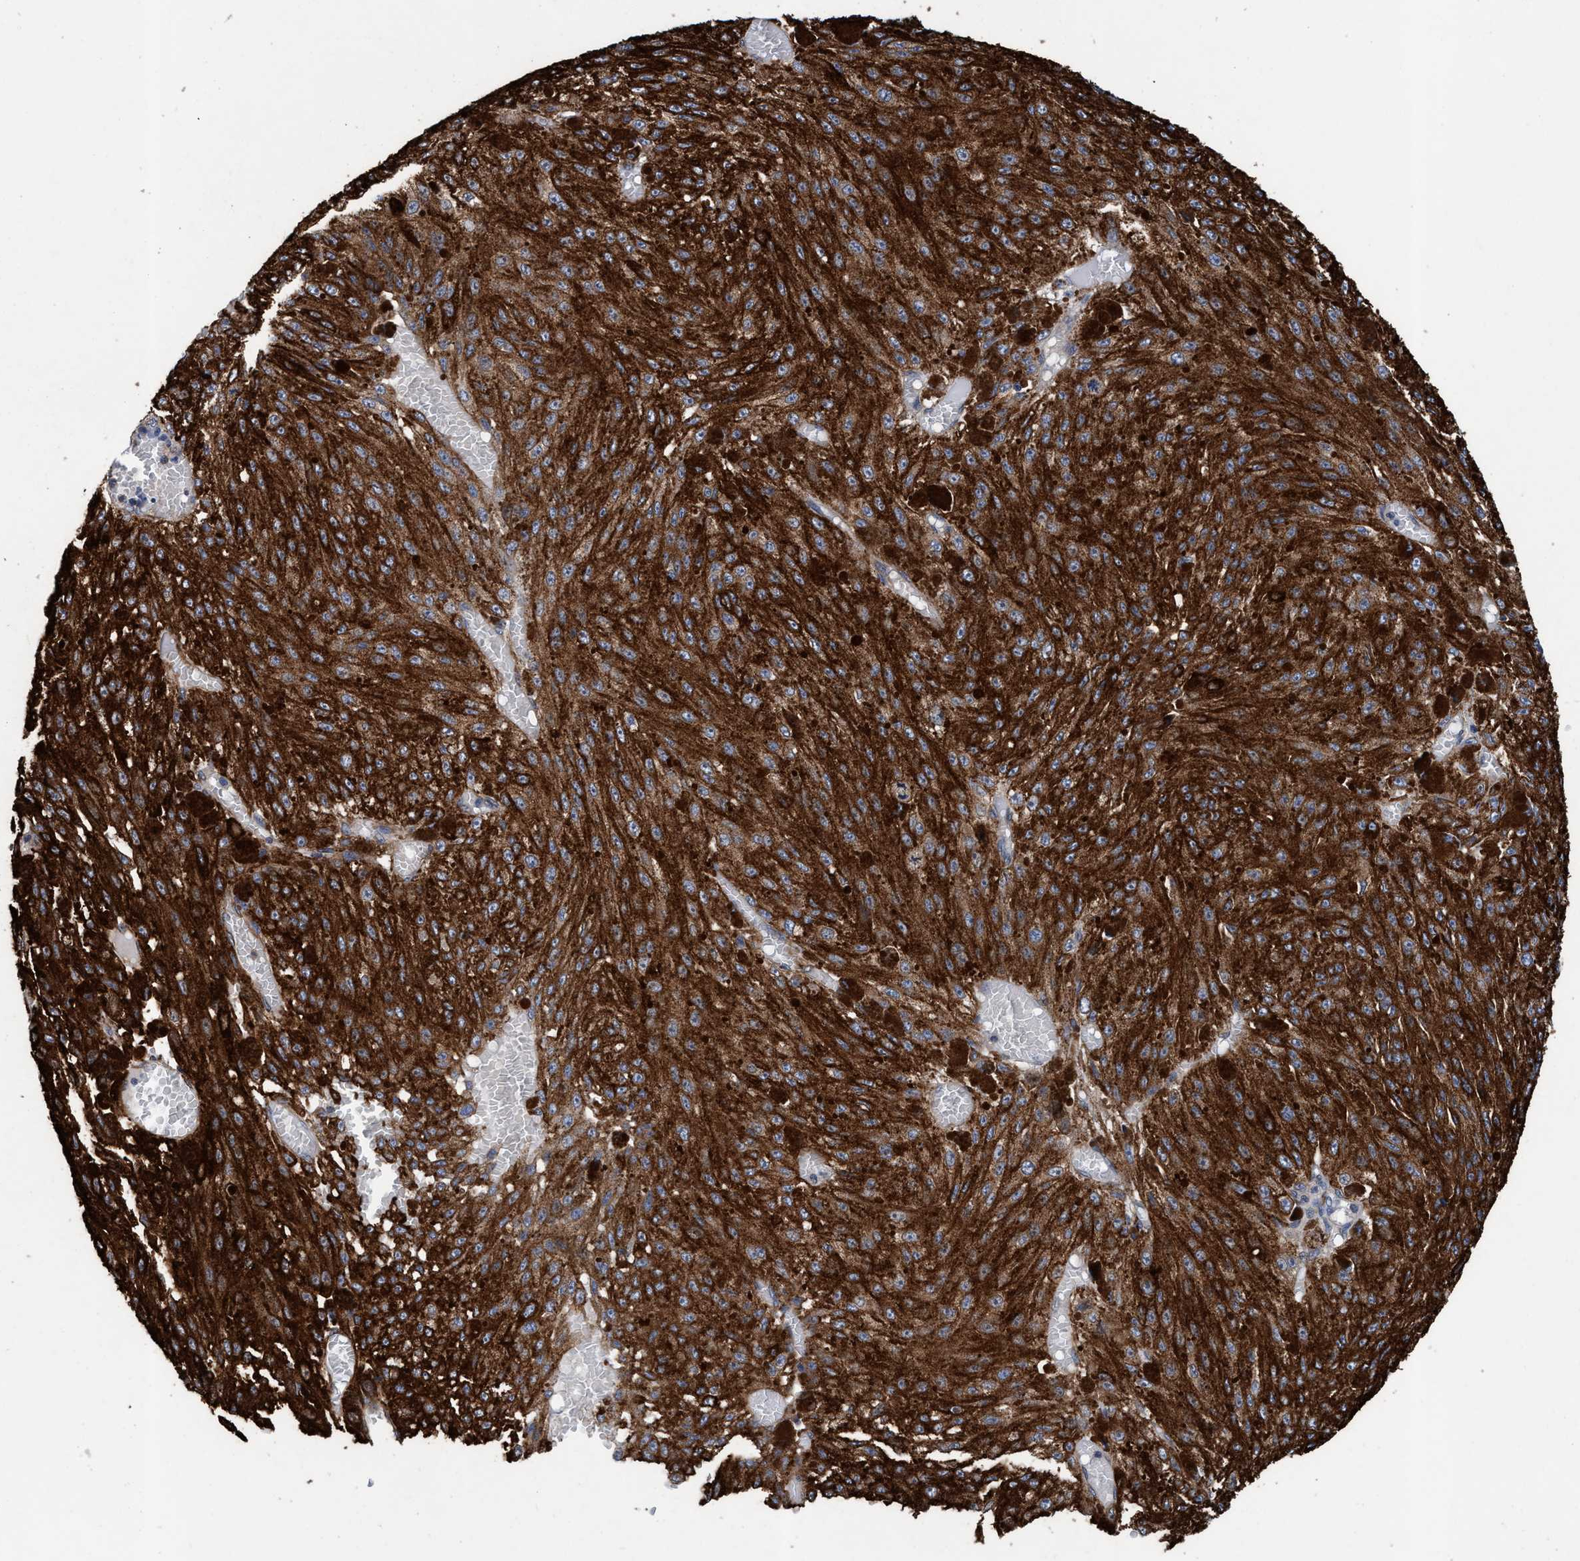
{"staining": {"intensity": "strong", "quantity": ">75%", "location": "cytoplasmic/membranous"}, "tissue": "melanoma", "cell_type": "Tumor cells", "image_type": "cancer", "snomed": [{"axis": "morphology", "description": "Malignant melanoma, NOS"}, {"axis": "topography", "description": "Other"}], "caption": "A high-resolution micrograph shows IHC staining of melanoma, which exhibits strong cytoplasmic/membranous positivity in about >75% of tumor cells.", "gene": "ENDOG", "patient": {"sex": "male", "age": 79}}